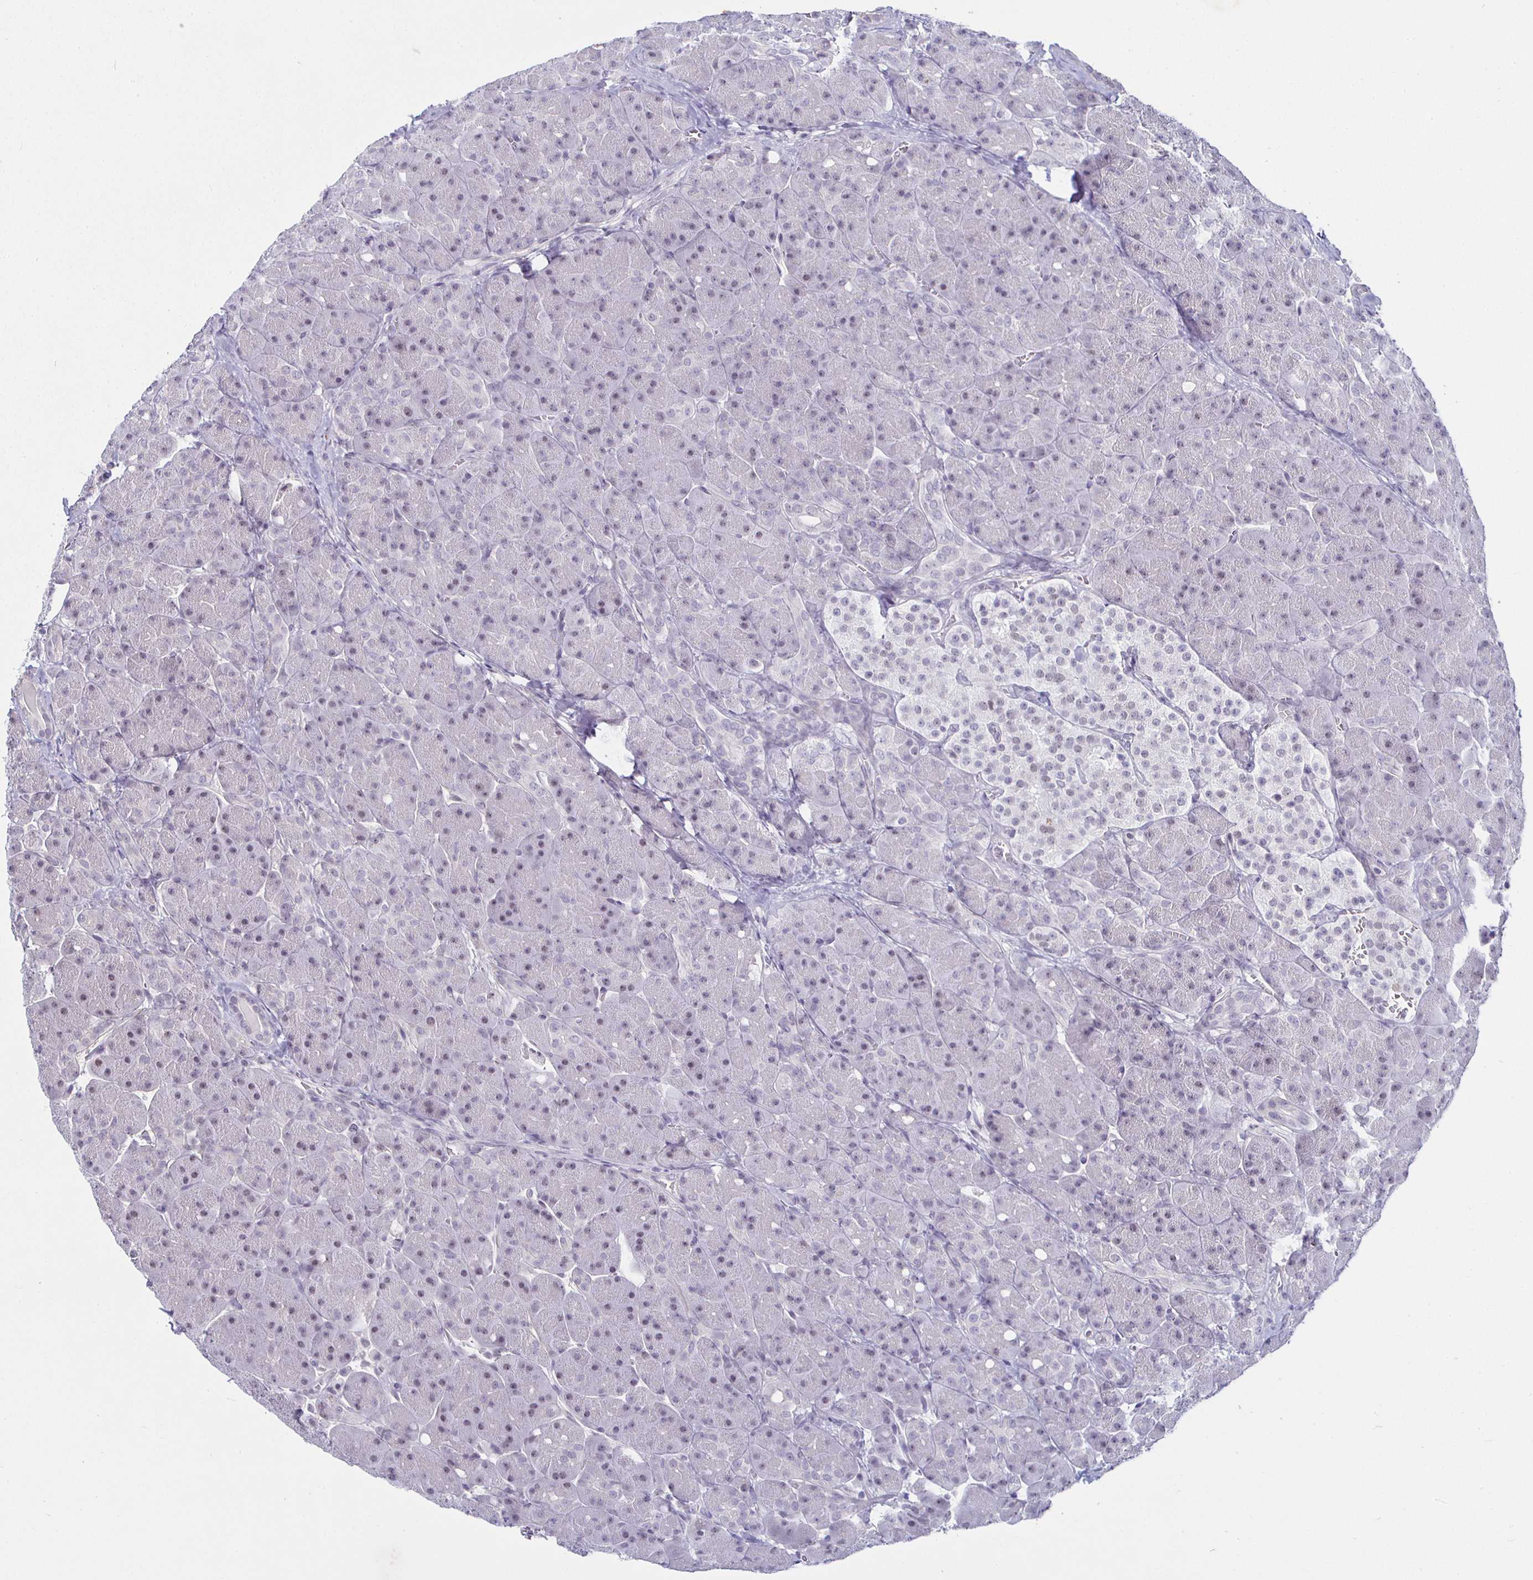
{"staining": {"intensity": "weak", "quantity": "<25%", "location": "nuclear"}, "tissue": "pancreas", "cell_type": "Exocrine glandular cells", "image_type": "normal", "snomed": [{"axis": "morphology", "description": "Normal tissue, NOS"}, {"axis": "topography", "description": "Pancreas"}], "caption": "Micrograph shows no protein positivity in exocrine glandular cells of unremarkable pancreas.", "gene": "MLH1", "patient": {"sex": "male", "age": 55}}